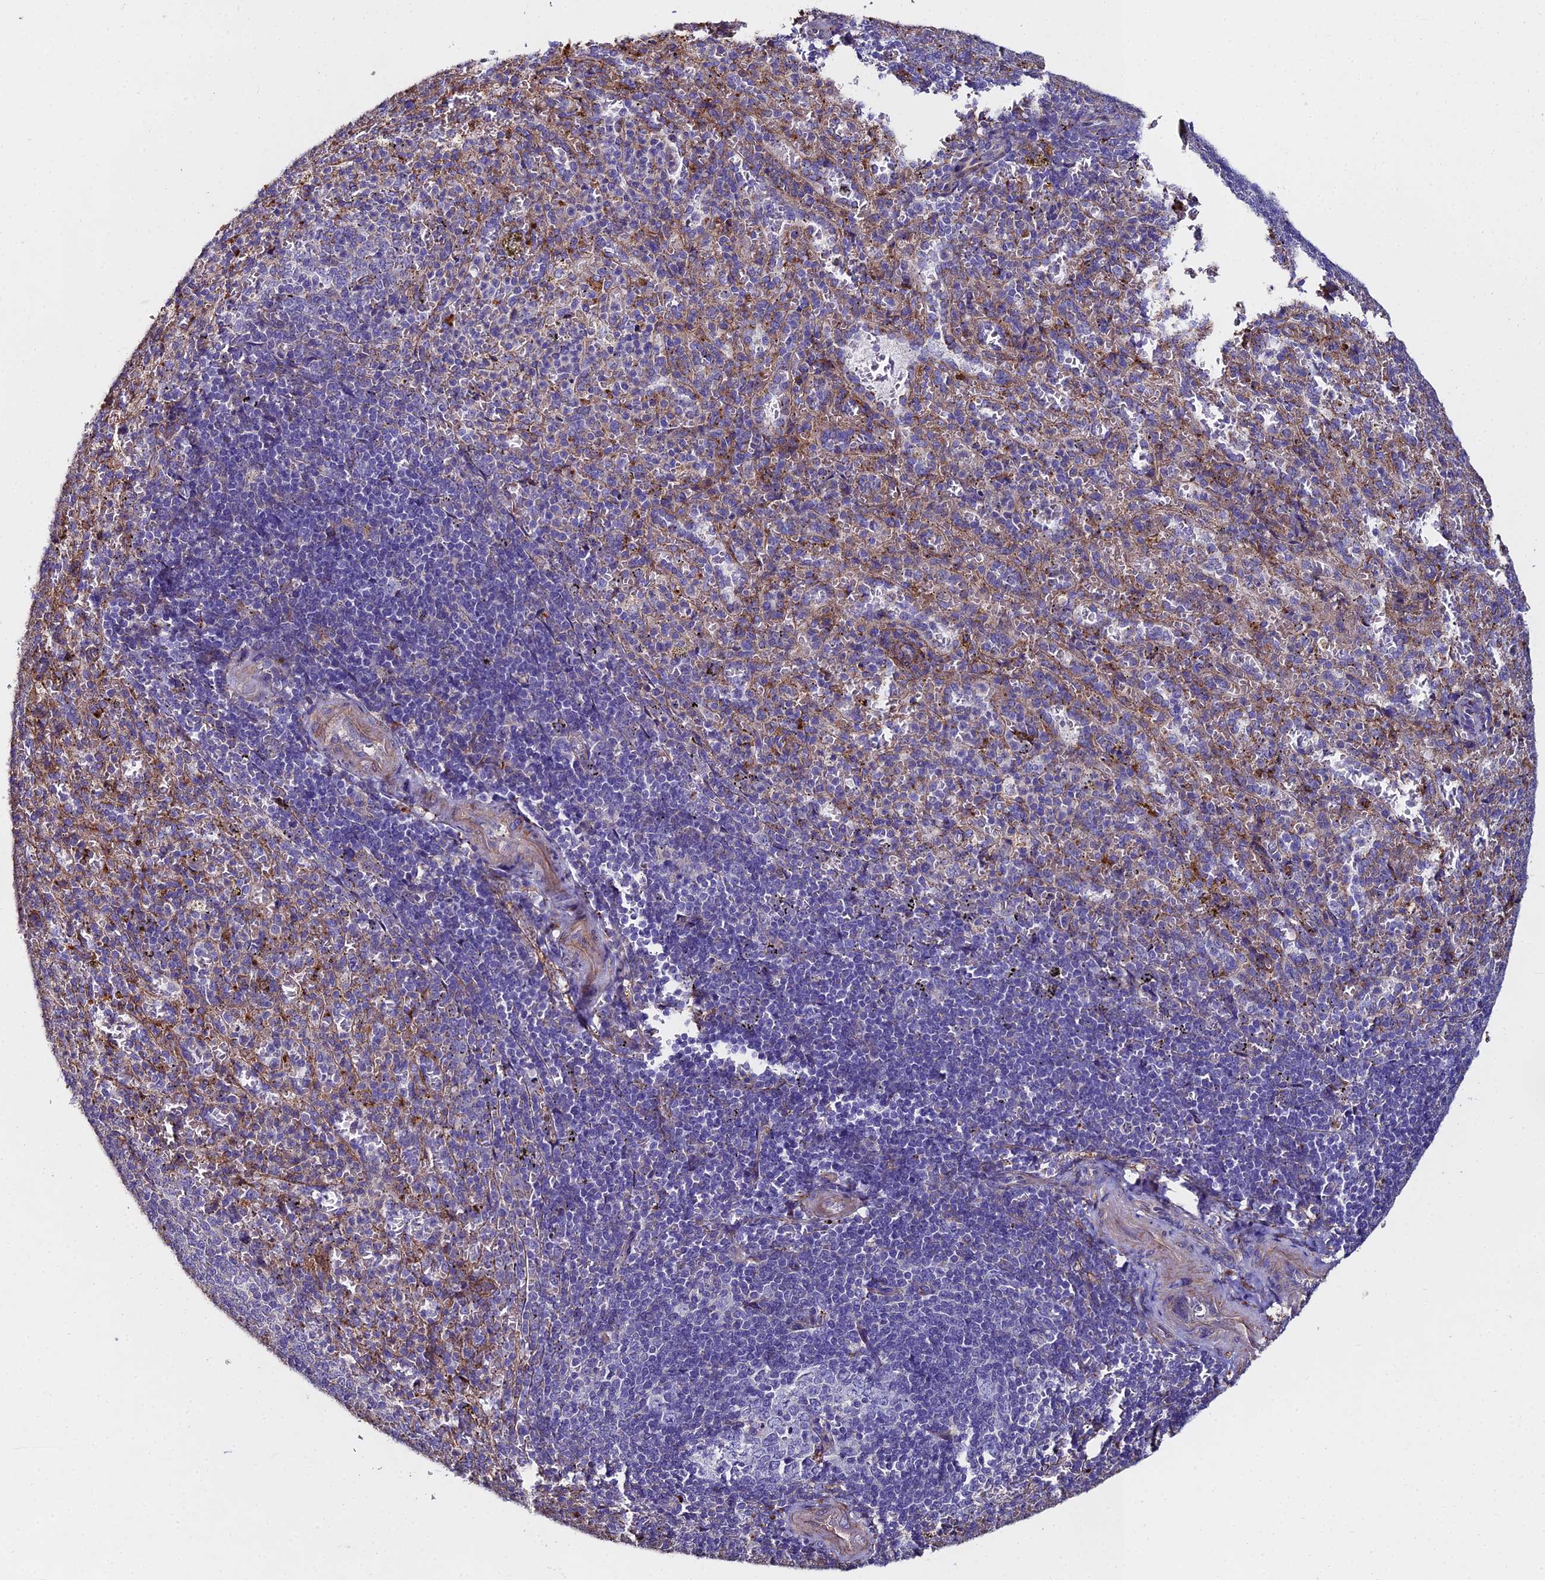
{"staining": {"intensity": "weak", "quantity": "<25%", "location": "cytoplasmic/membranous"}, "tissue": "spleen", "cell_type": "Cells in red pulp", "image_type": "normal", "snomed": [{"axis": "morphology", "description": "Normal tissue, NOS"}, {"axis": "topography", "description": "Spleen"}], "caption": "Immunohistochemical staining of normal human spleen demonstrates no significant positivity in cells in red pulp. (DAB IHC visualized using brightfield microscopy, high magnification).", "gene": "C6", "patient": {"sex": "female", "age": 21}}